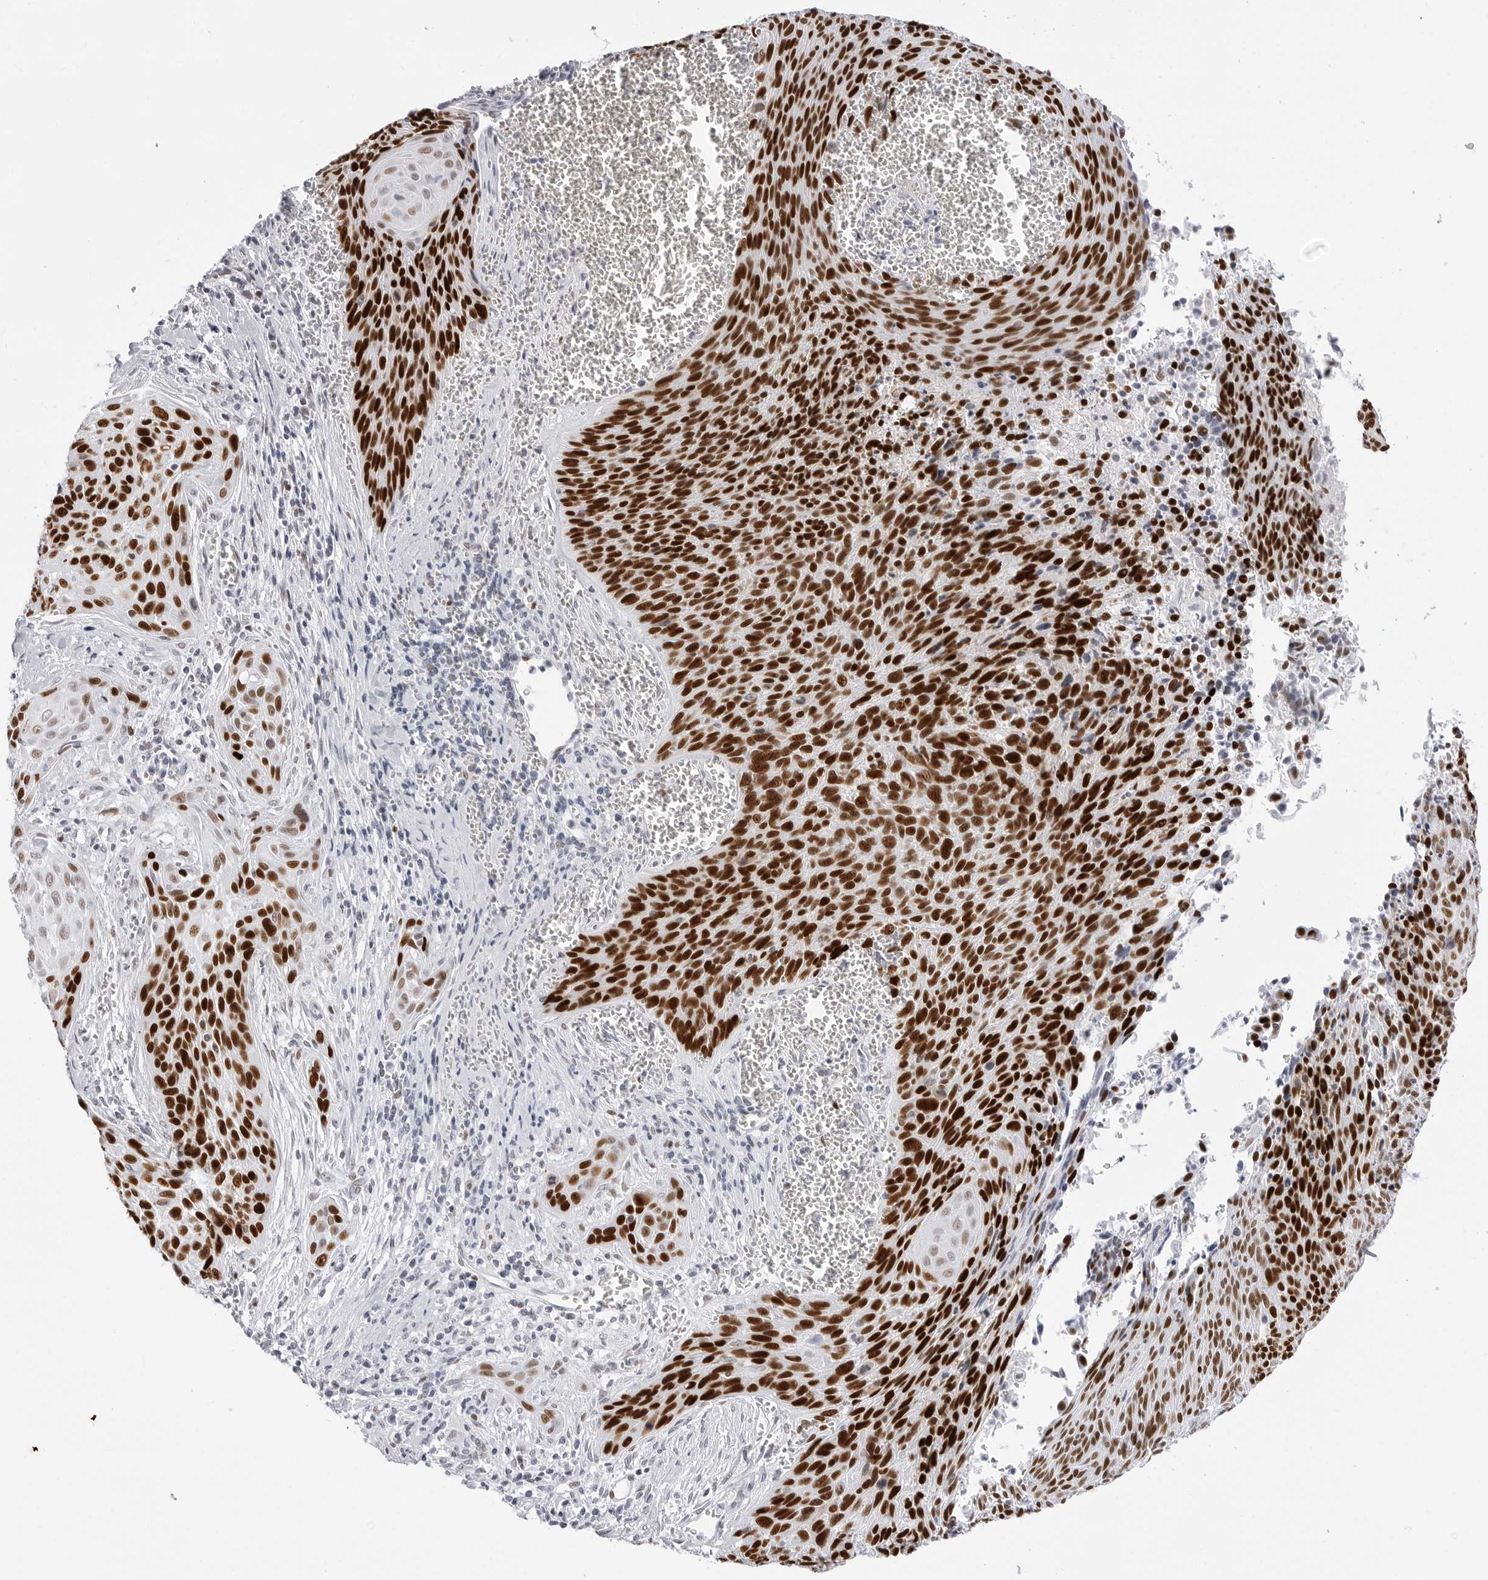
{"staining": {"intensity": "strong", "quantity": ">75%", "location": "nuclear"}, "tissue": "cervical cancer", "cell_type": "Tumor cells", "image_type": "cancer", "snomed": [{"axis": "morphology", "description": "Squamous cell carcinoma, NOS"}, {"axis": "topography", "description": "Cervix"}], "caption": "Brown immunohistochemical staining in human squamous cell carcinoma (cervical) displays strong nuclear positivity in about >75% of tumor cells.", "gene": "NASP", "patient": {"sex": "female", "age": 55}}